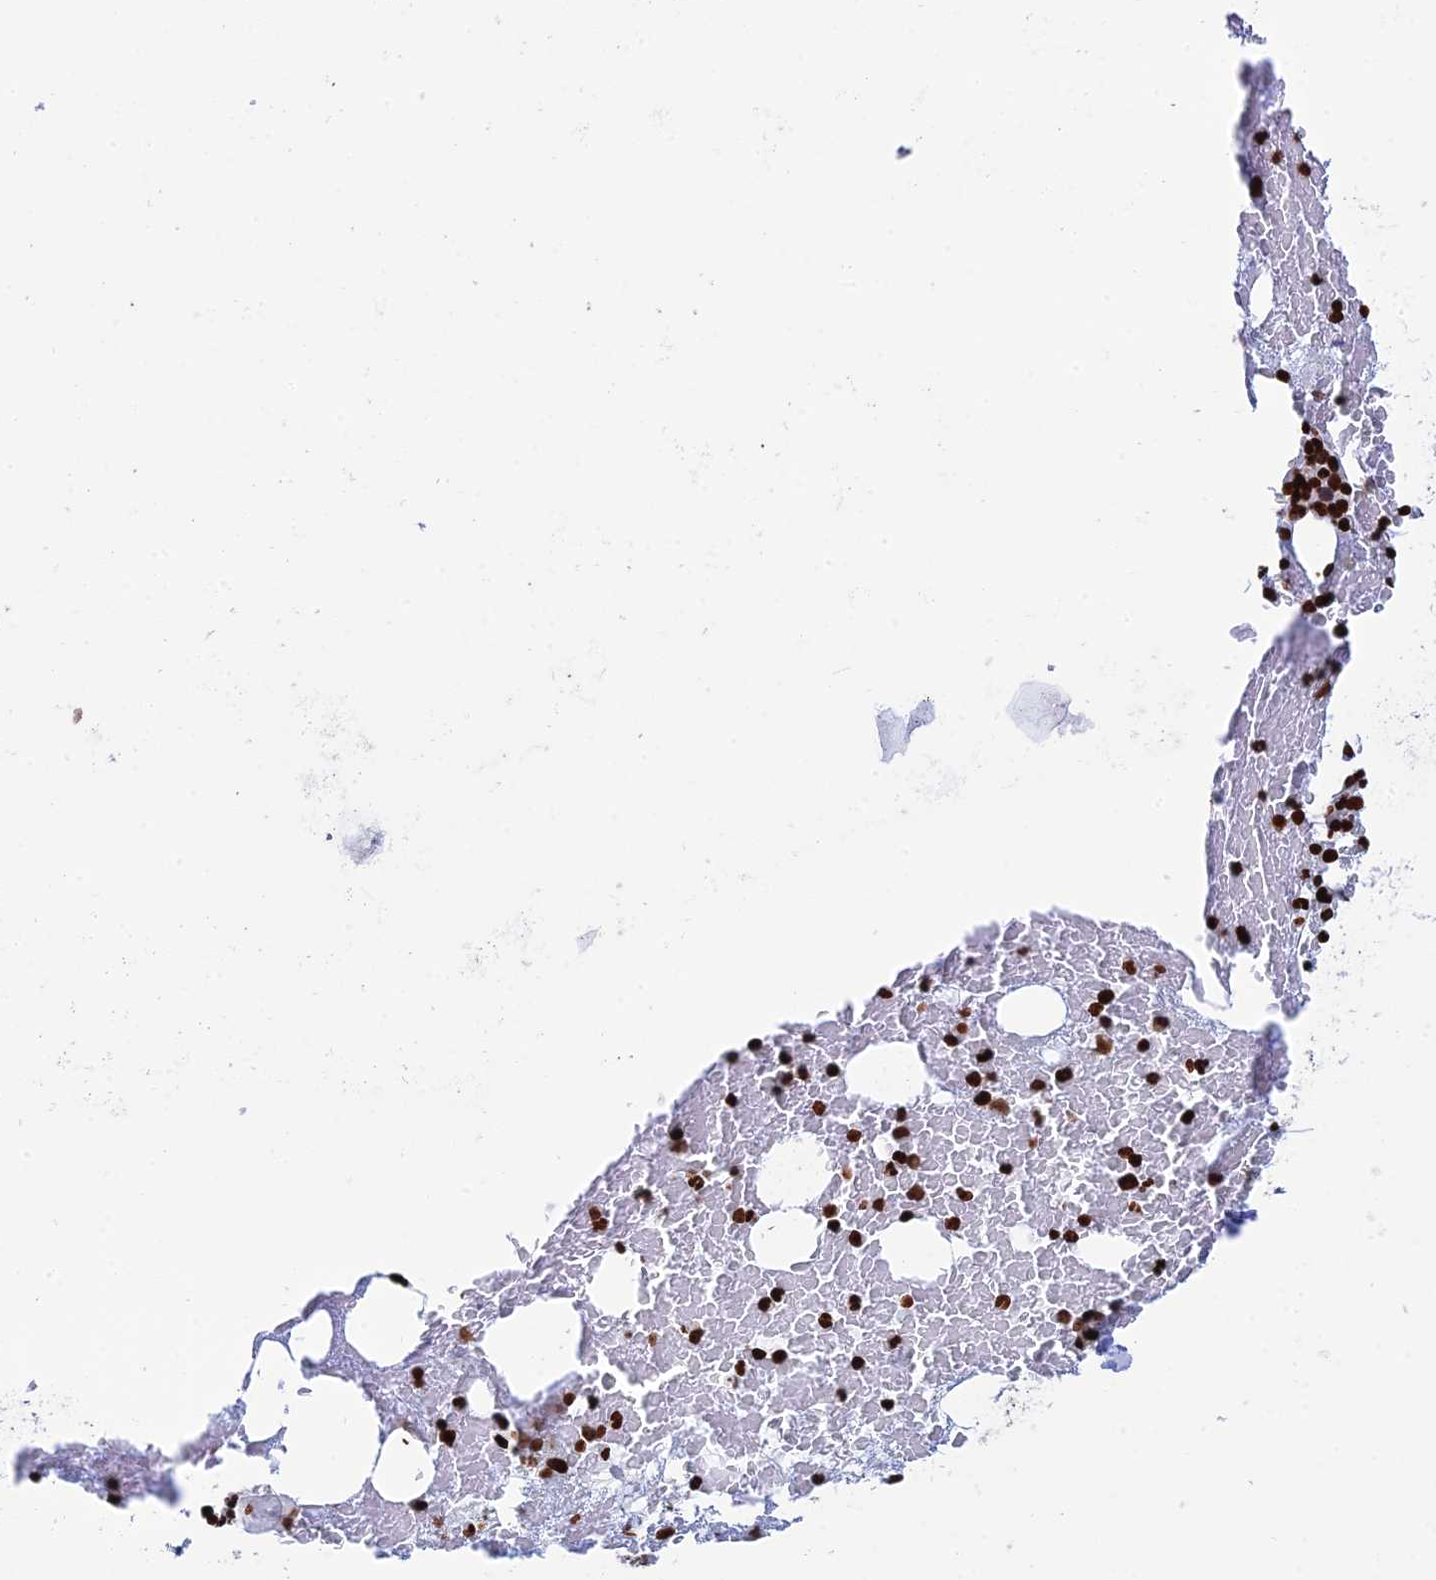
{"staining": {"intensity": "strong", "quantity": ">75%", "location": "nuclear"}, "tissue": "bone marrow", "cell_type": "Hematopoietic cells", "image_type": "normal", "snomed": [{"axis": "morphology", "description": "Normal tissue, NOS"}, {"axis": "topography", "description": "Bone marrow"}], "caption": "Immunohistochemistry (IHC) (DAB (3,3'-diaminobenzidine)) staining of normal human bone marrow displays strong nuclear protein staining in about >75% of hematopoietic cells. (brown staining indicates protein expression, while blue staining denotes nuclei).", "gene": "RPAP1", "patient": {"sex": "male", "age": 72}}